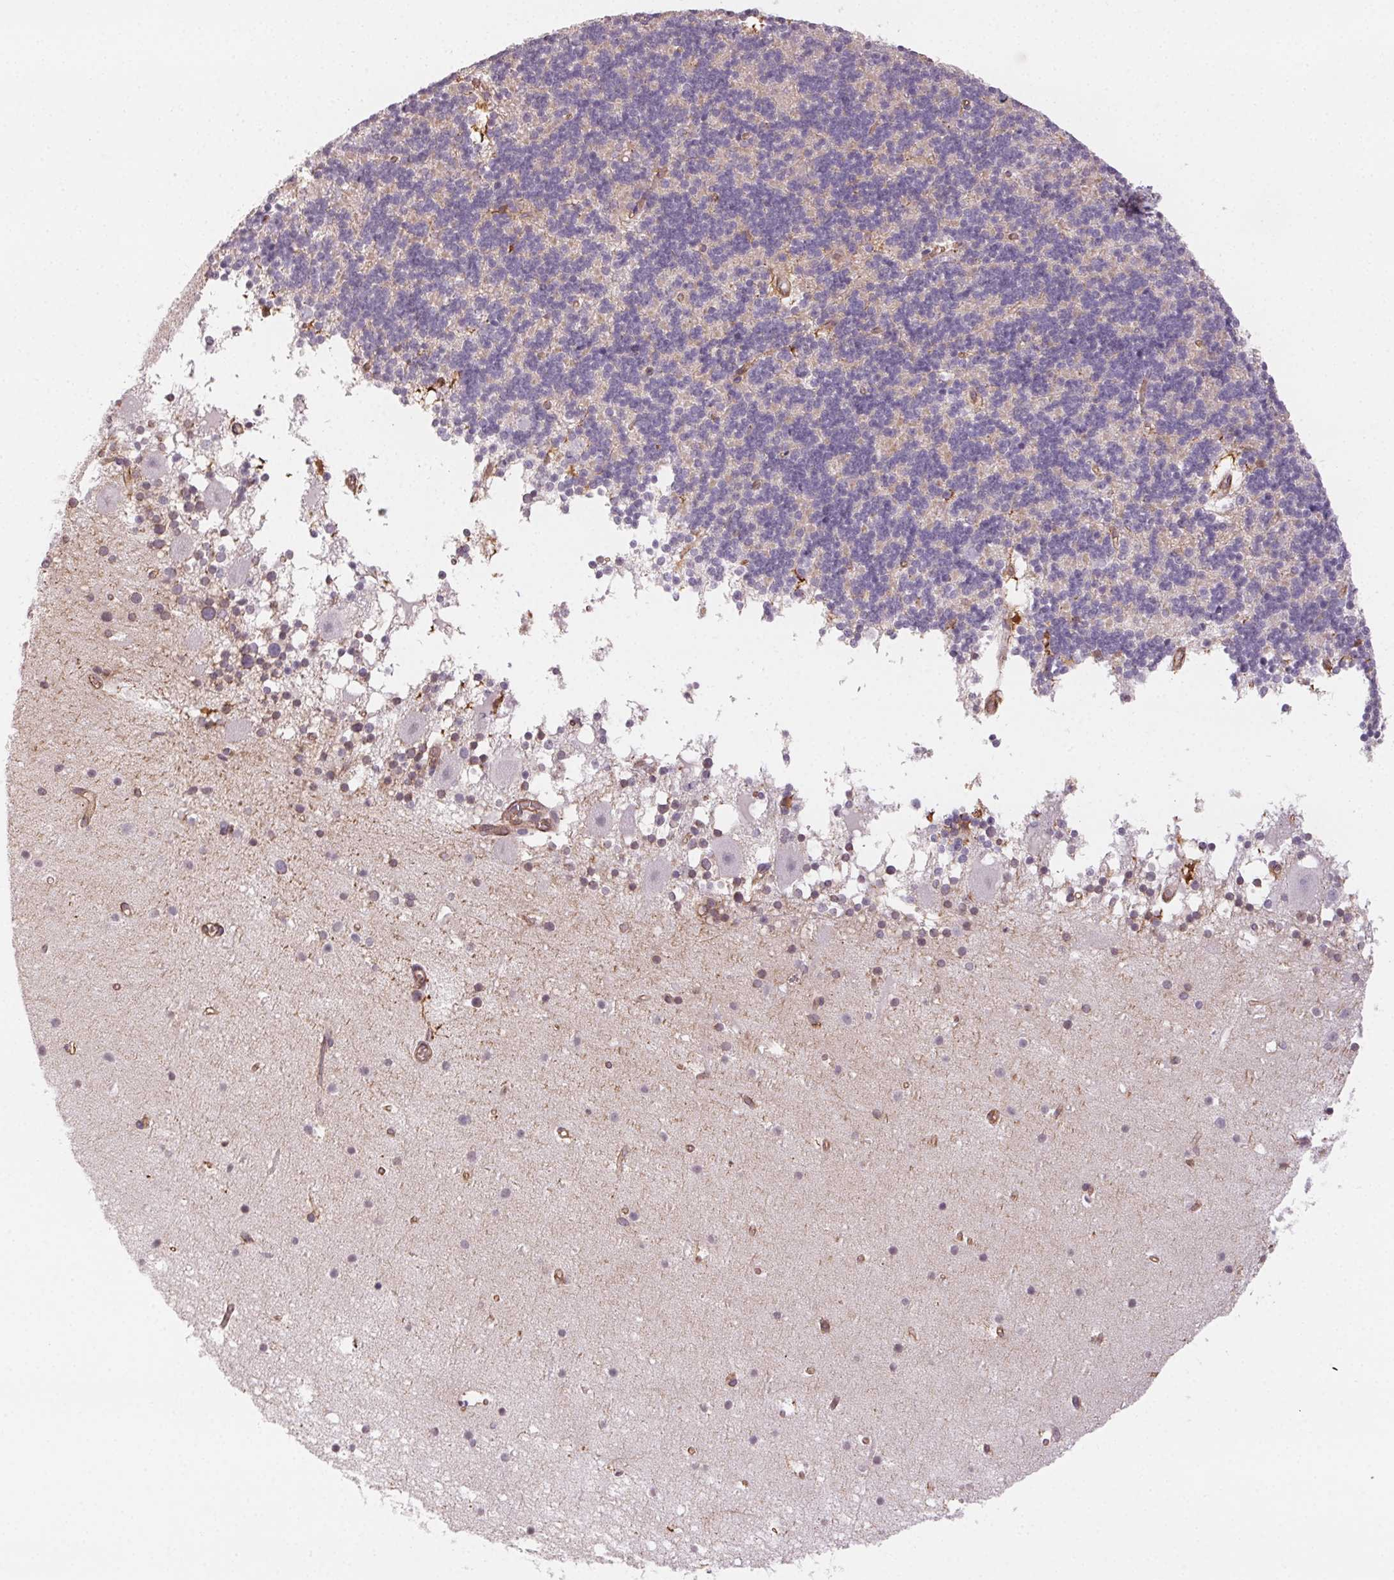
{"staining": {"intensity": "negative", "quantity": "none", "location": "none"}, "tissue": "cerebellum", "cell_type": "Cells in granular layer", "image_type": "normal", "snomed": [{"axis": "morphology", "description": "Normal tissue, NOS"}, {"axis": "topography", "description": "Cerebellum"}], "caption": "DAB immunohistochemical staining of unremarkable human cerebellum exhibits no significant staining in cells in granular layer.", "gene": "PLA2G4F", "patient": {"sex": "male", "age": 70}}